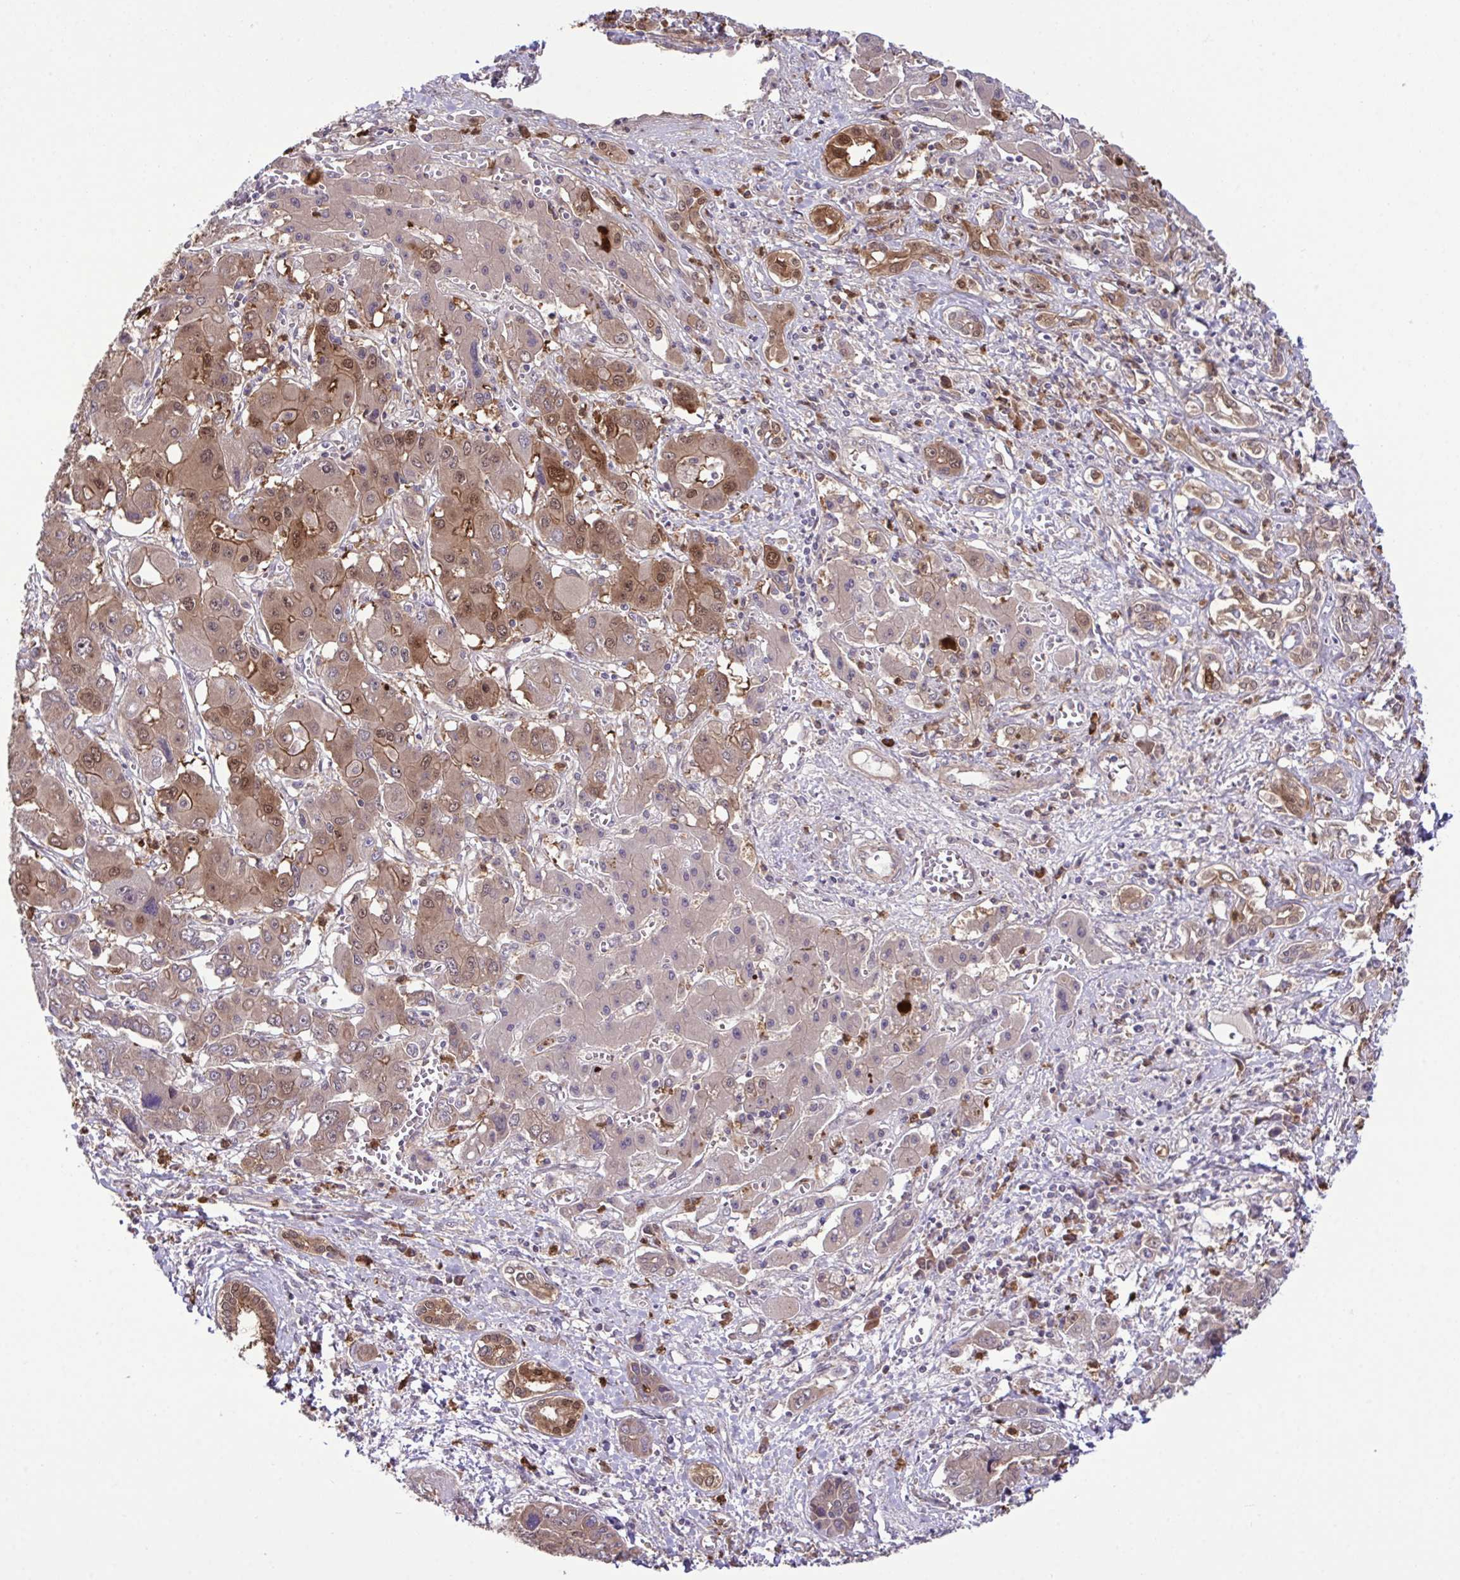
{"staining": {"intensity": "moderate", "quantity": "25%-75%", "location": "cytoplasmic/membranous,nuclear"}, "tissue": "liver cancer", "cell_type": "Tumor cells", "image_type": "cancer", "snomed": [{"axis": "morphology", "description": "Cholangiocarcinoma"}, {"axis": "topography", "description": "Liver"}], "caption": "Cholangiocarcinoma (liver) stained for a protein displays moderate cytoplasmic/membranous and nuclear positivity in tumor cells. Using DAB (brown) and hematoxylin (blue) stains, captured at high magnification using brightfield microscopy.", "gene": "CMPK1", "patient": {"sex": "male", "age": 67}}